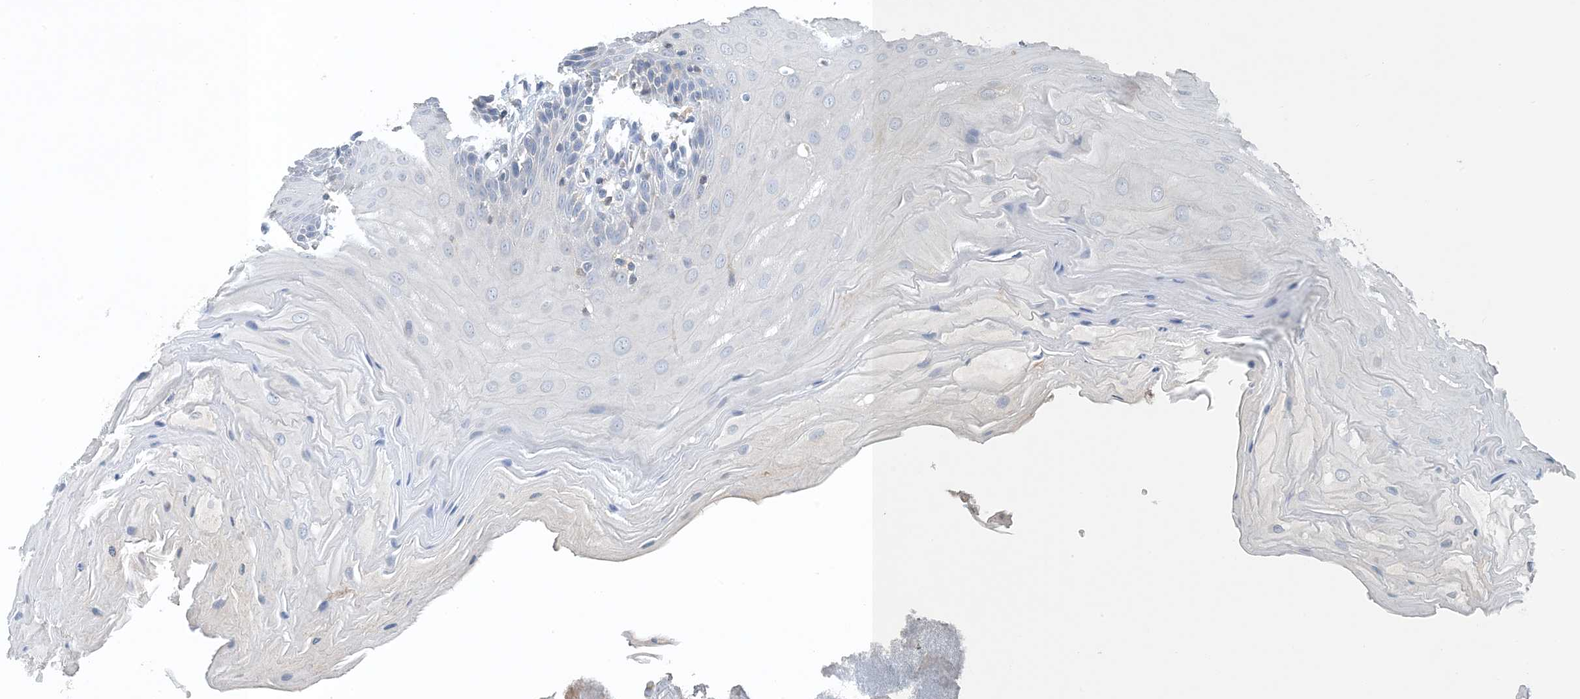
{"staining": {"intensity": "negative", "quantity": "none", "location": "none"}, "tissue": "oral mucosa", "cell_type": "Squamous epithelial cells", "image_type": "normal", "snomed": [{"axis": "morphology", "description": "Normal tissue, NOS"}, {"axis": "morphology", "description": "Squamous cell carcinoma, NOS"}, {"axis": "topography", "description": "Skeletal muscle"}, {"axis": "topography", "description": "Oral tissue"}, {"axis": "topography", "description": "Salivary gland"}, {"axis": "topography", "description": "Head-Neck"}], "caption": "High magnification brightfield microscopy of normal oral mucosa stained with DAB (brown) and counterstained with hematoxylin (blue): squamous epithelial cells show no significant staining. Nuclei are stained in blue.", "gene": "CTRL", "patient": {"sex": "male", "age": 54}}